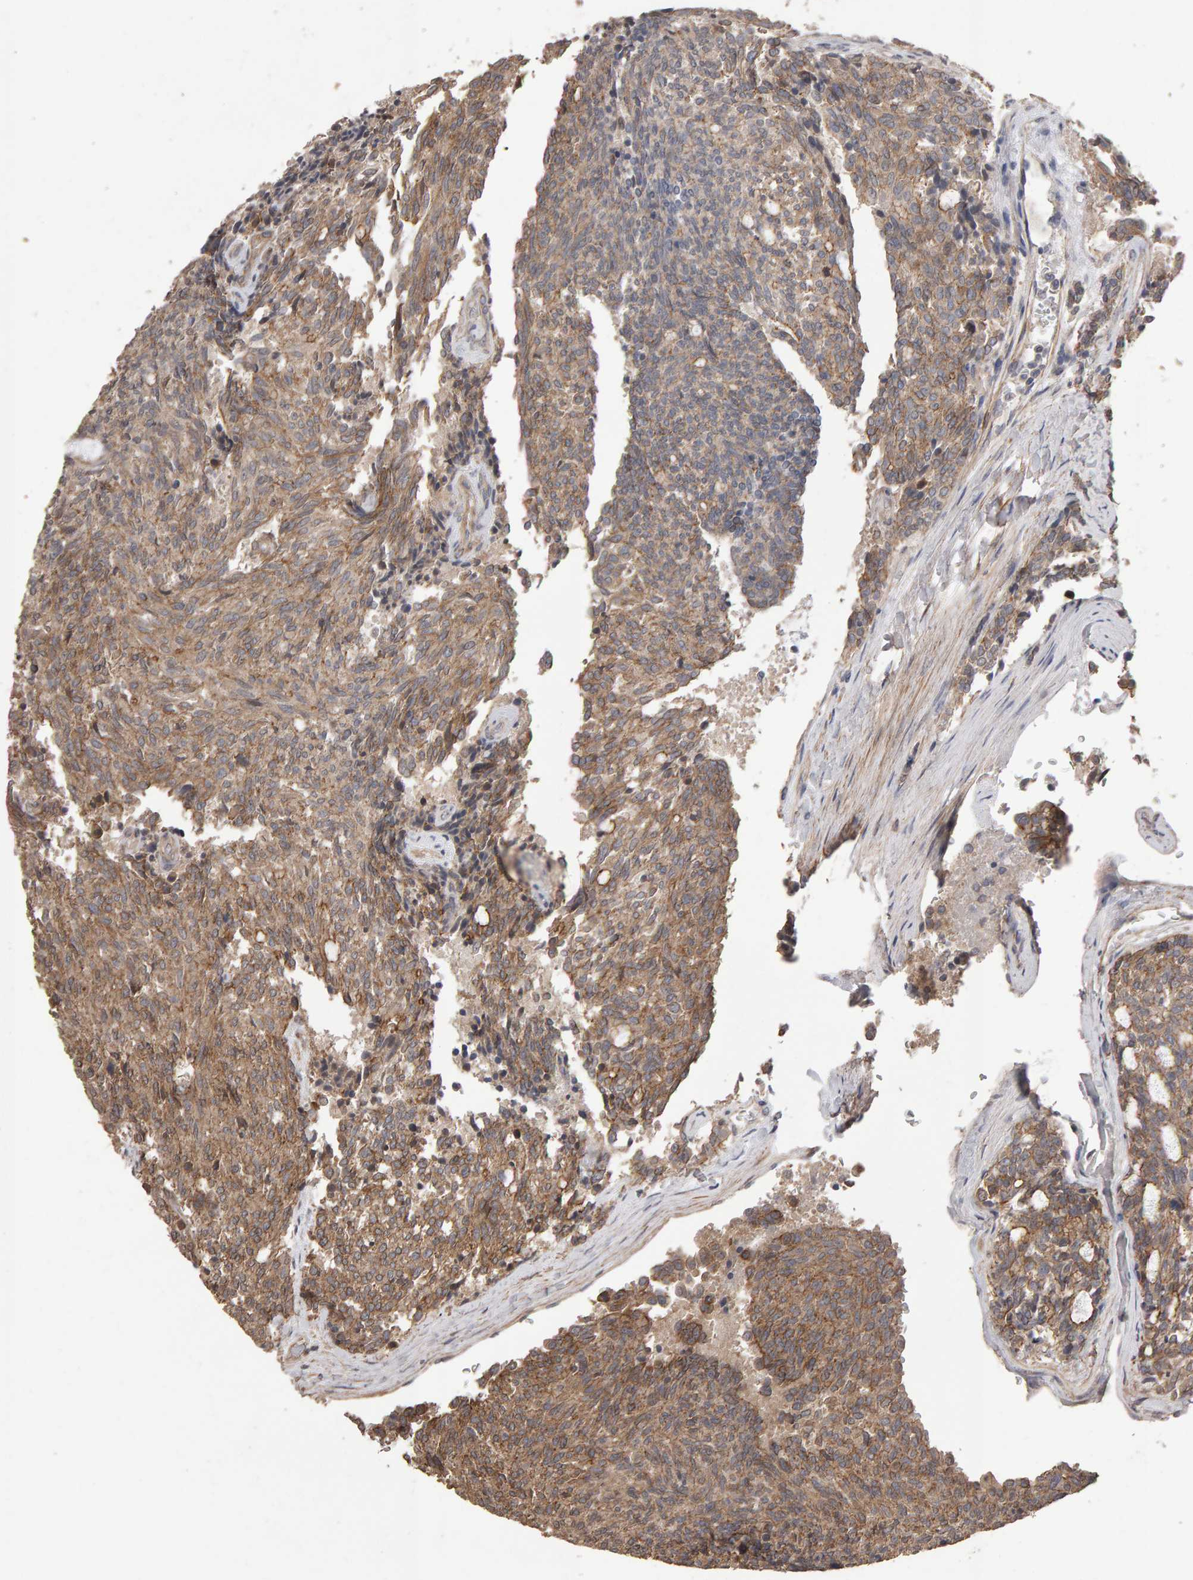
{"staining": {"intensity": "moderate", "quantity": ">75%", "location": "cytoplasmic/membranous"}, "tissue": "carcinoid", "cell_type": "Tumor cells", "image_type": "cancer", "snomed": [{"axis": "morphology", "description": "Carcinoid, malignant, NOS"}, {"axis": "topography", "description": "Pancreas"}], "caption": "Brown immunohistochemical staining in carcinoid reveals moderate cytoplasmic/membranous staining in about >75% of tumor cells. (Brightfield microscopy of DAB IHC at high magnification).", "gene": "SCRIB", "patient": {"sex": "female", "age": 54}}